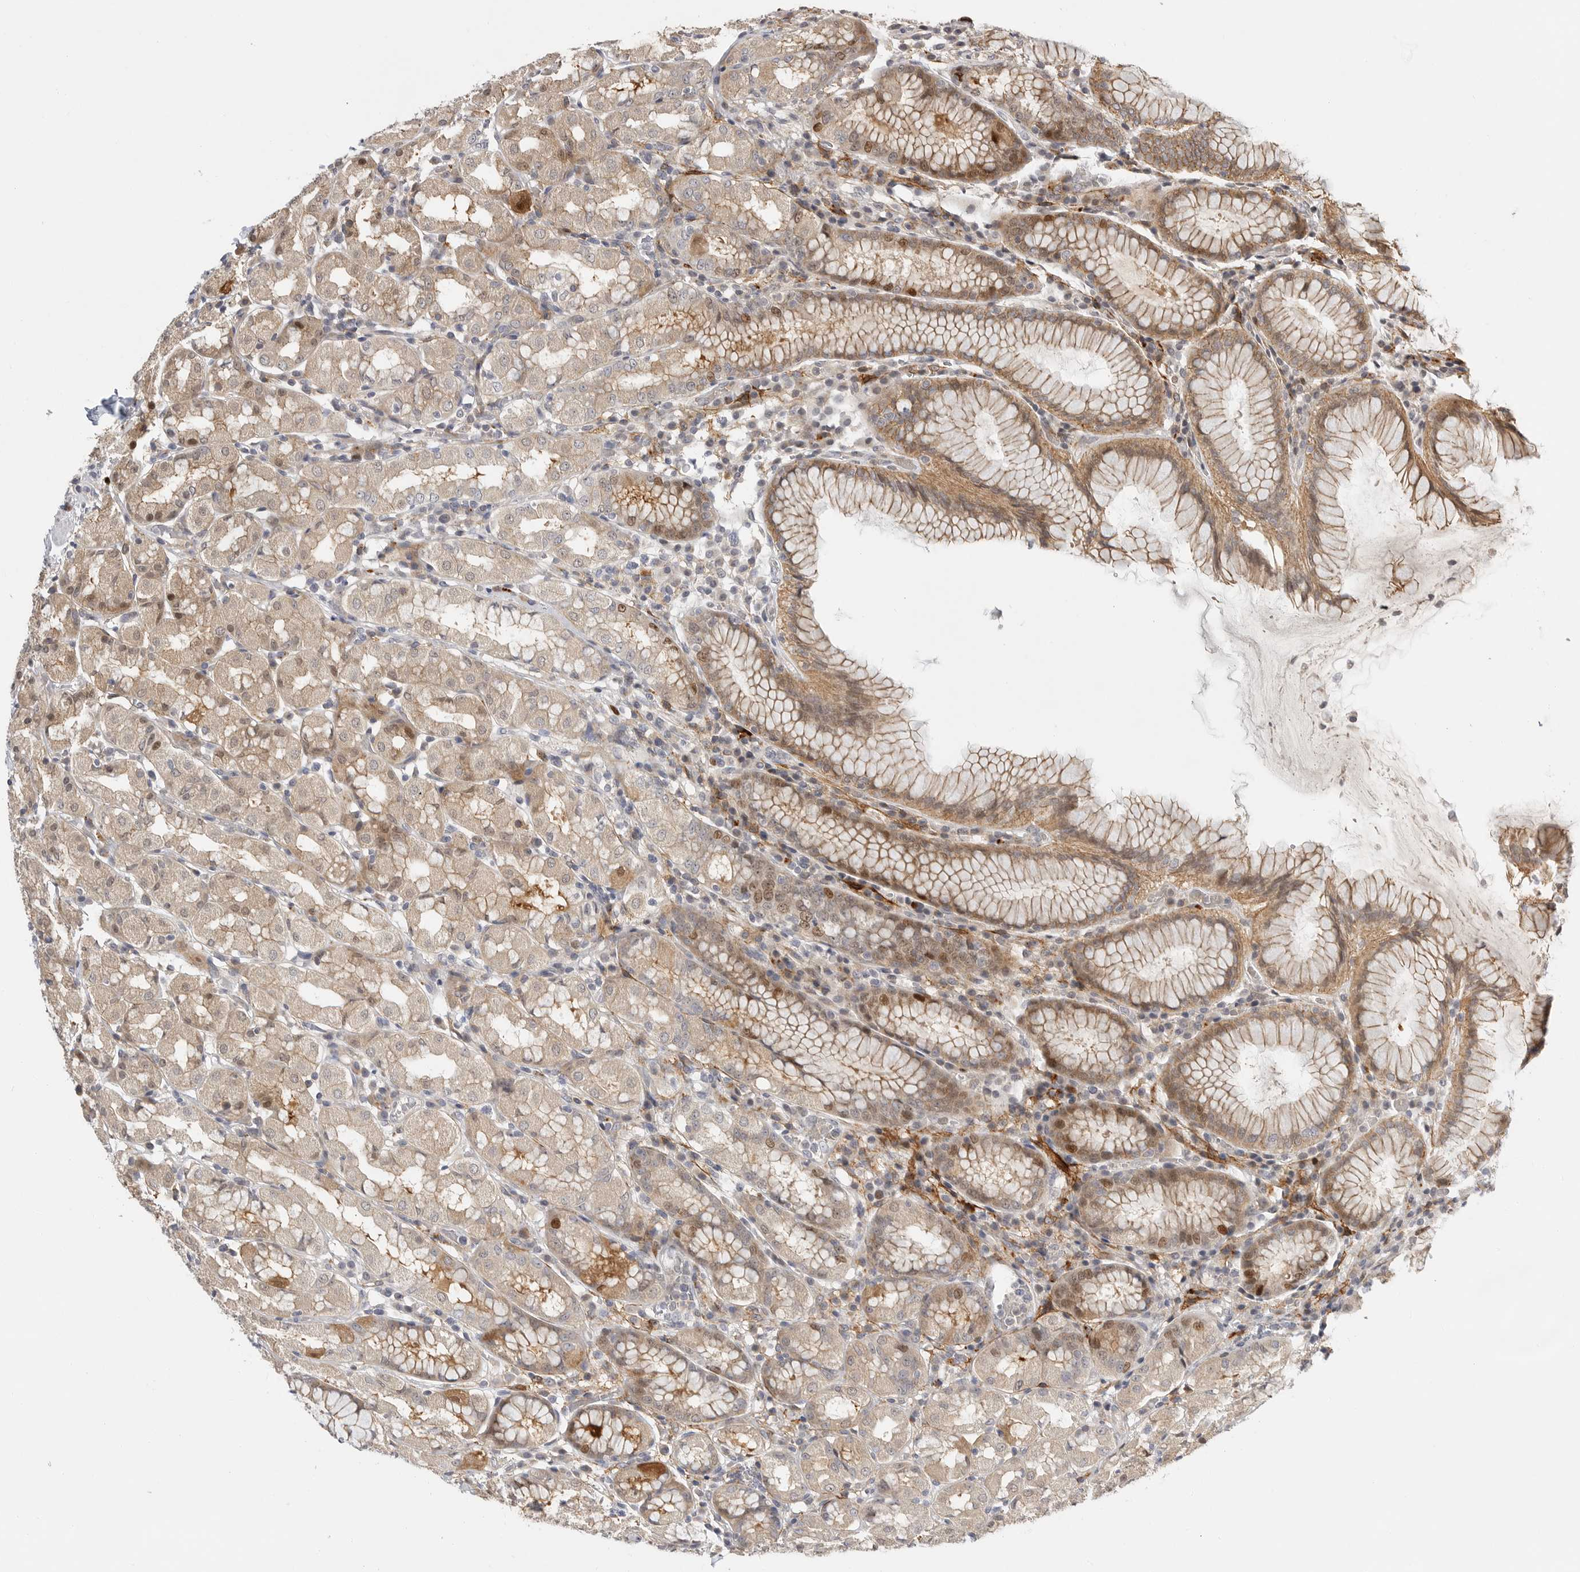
{"staining": {"intensity": "moderate", "quantity": "25%-75%", "location": "cytoplasmic/membranous,nuclear"}, "tissue": "stomach", "cell_type": "Glandular cells", "image_type": "normal", "snomed": [{"axis": "morphology", "description": "Normal tissue, NOS"}, {"axis": "topography", "description": "Stomach, lower"}], "caption": "Immunohistochemical staining of benign human stomach shows 25%-75% levels of moderate cytoplasmic/membranous,nuclear protein staining in about 25%-75% of glandular cells. Nuclei are stained in blue.", "gene": "CSNK1G3", "patient": {"sex": "female", "age": 56}}